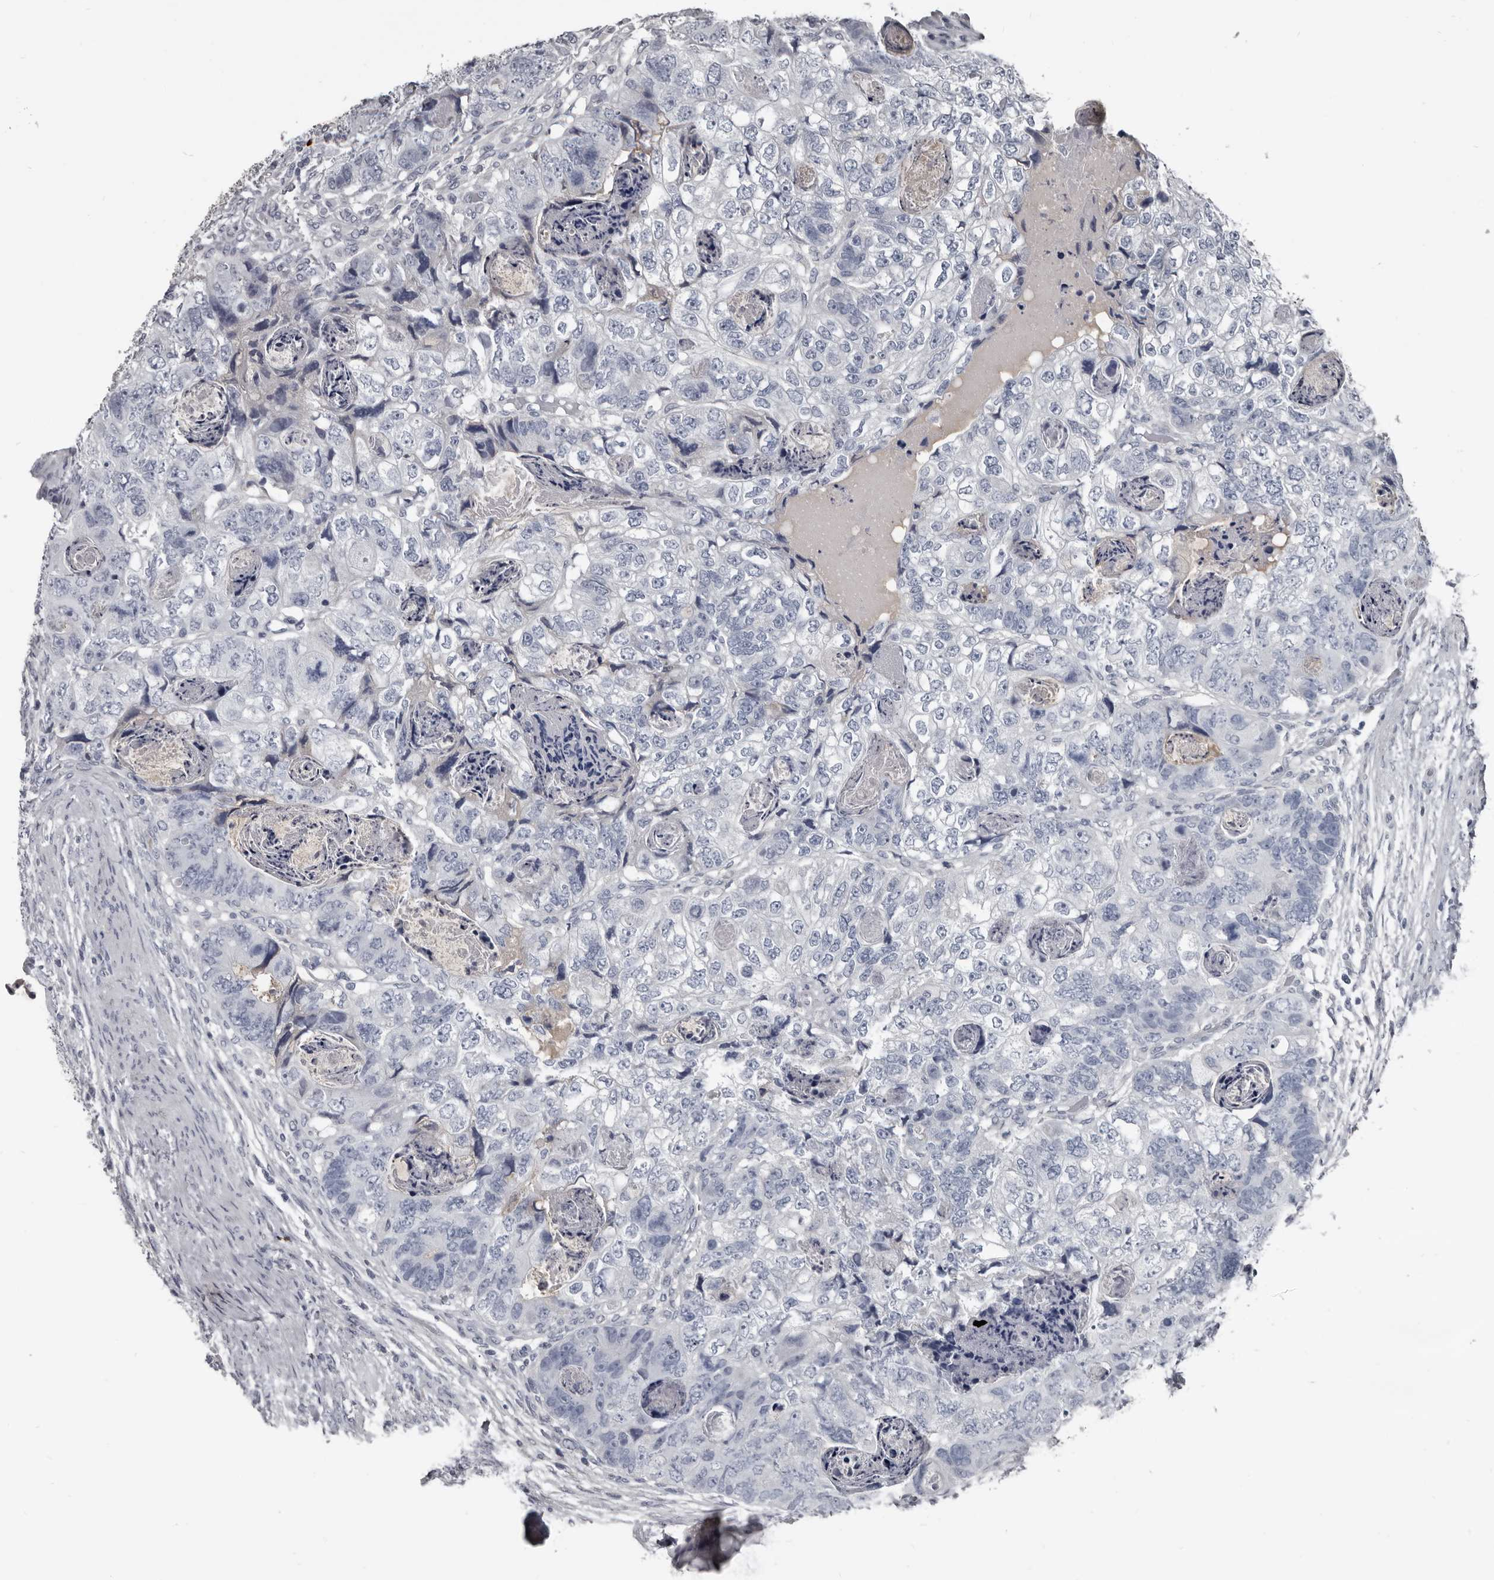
{"staining": {"intensity": "negative", "quantity": "none", "location": "none"}, "tissue": "colorectal cancer", "cell_type": "Tumor cells", "image_type": "cancer", "snomed": [{"axis": "morphology", "description": "Adenocarcinoma, NOS"}, {"axis": "topography", "description": "Rectum"}], "caption": "Colorectal adenocarcinoma stained for a protein using immunohistochemistry demonstrates no positivity tumor cells.", "gene": "GREB1", "patient": {"sex": "male", "age": 59}}